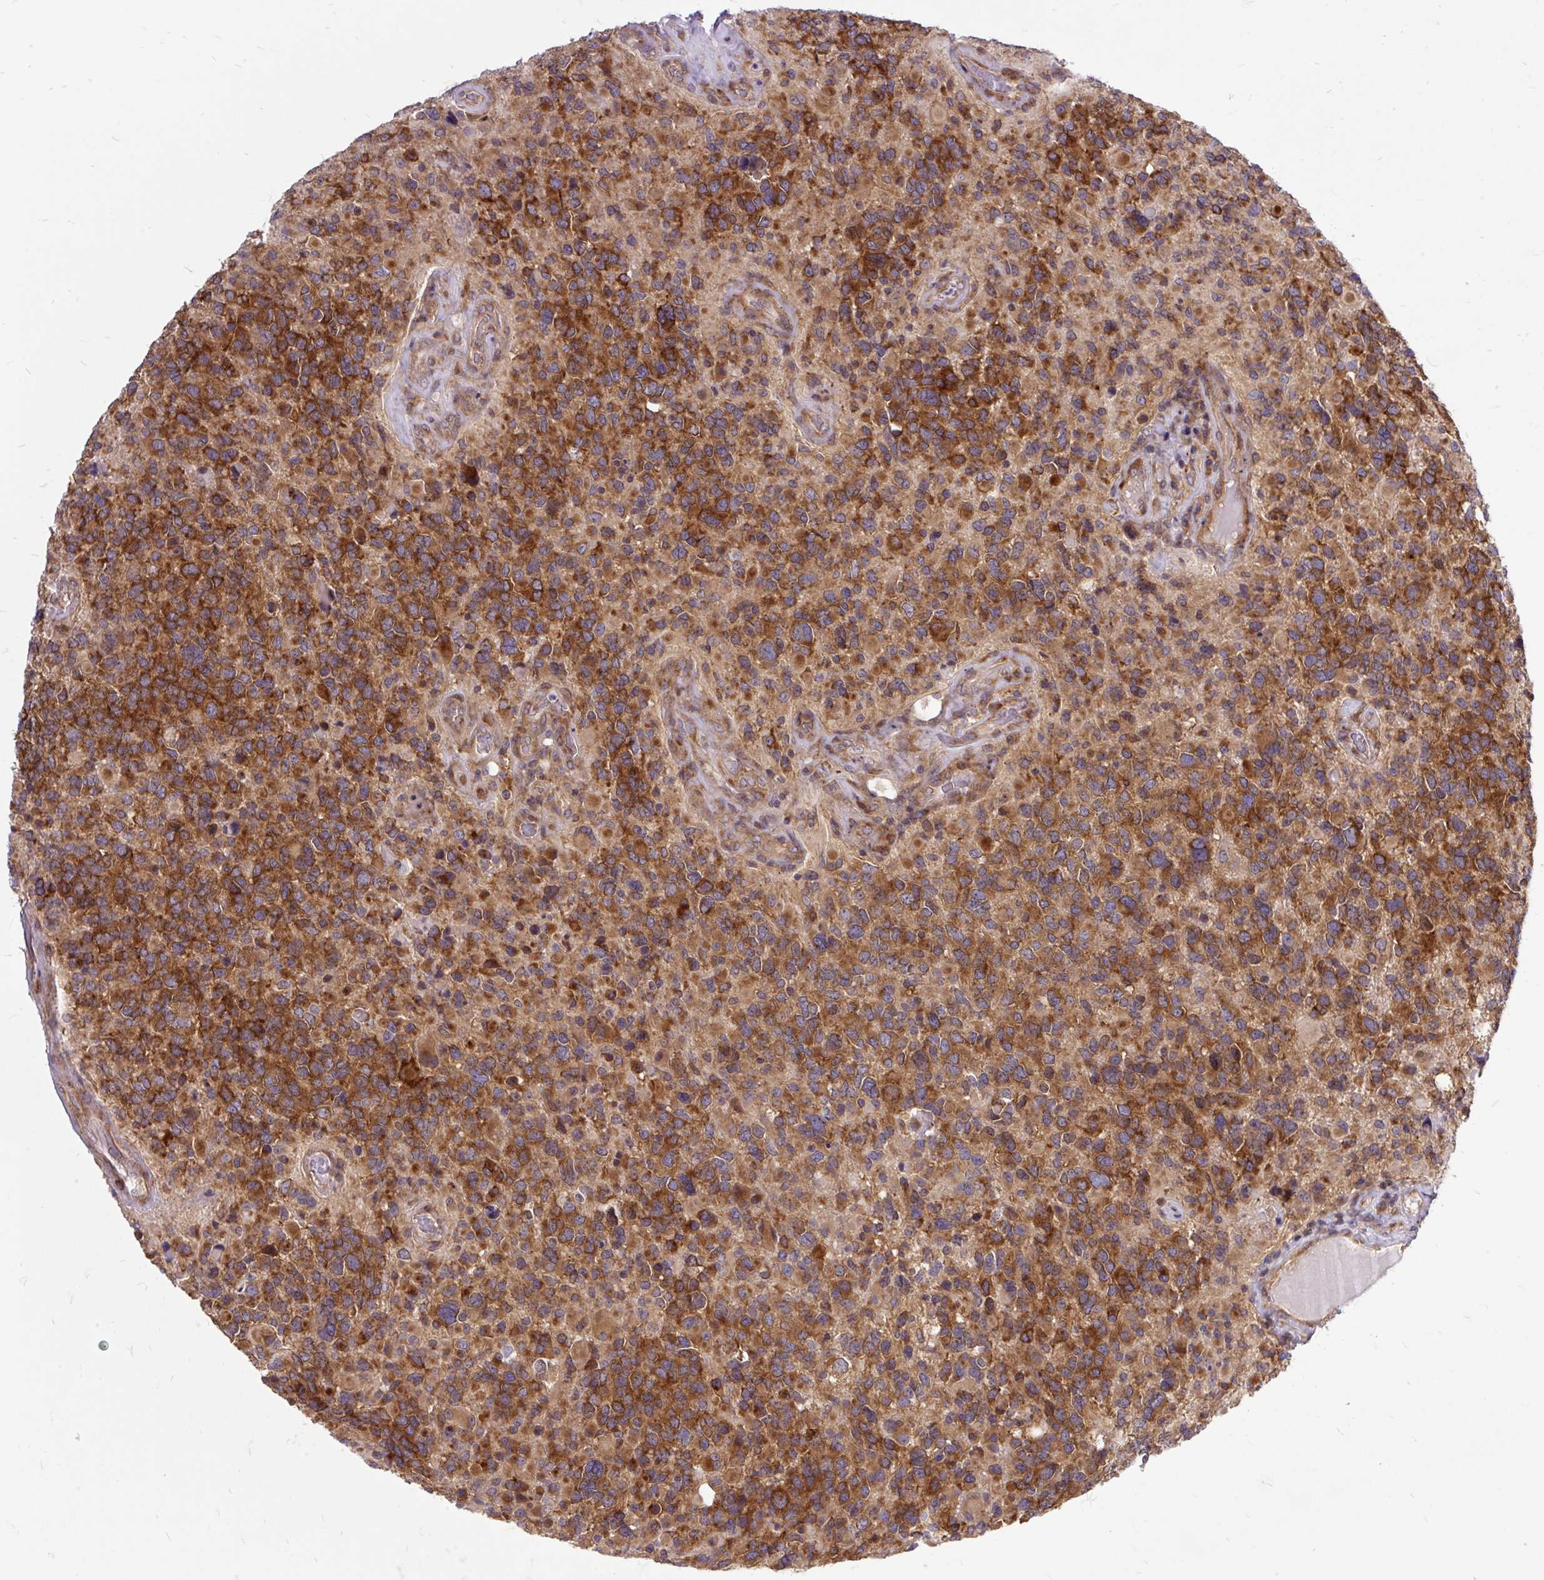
{"staining": {"intensity": "strong", "quantity": ">75%", "location": "cytoplasmic/membranous"}, "tissue": "glioma", "cell_type": "Tumor cells", "image_type": "cancer", "snomed": [{"axis": "morphology", "description": "Glioma, malignant, High grade"}, {"axis": "topography", "description": "Brain"}], "caption": "The immunohistochemical stain shows strong cytoplasmic/membranous expression in tumor cells of glioma tissue. (Stains: DAB (3,3'-diaminobenzidine) in brown, nuclei in blue, Microscopy: brightfield microscopy at high magnification).", "gene": "TRIM17", "patient": {"sex": "female", "age": 40}}